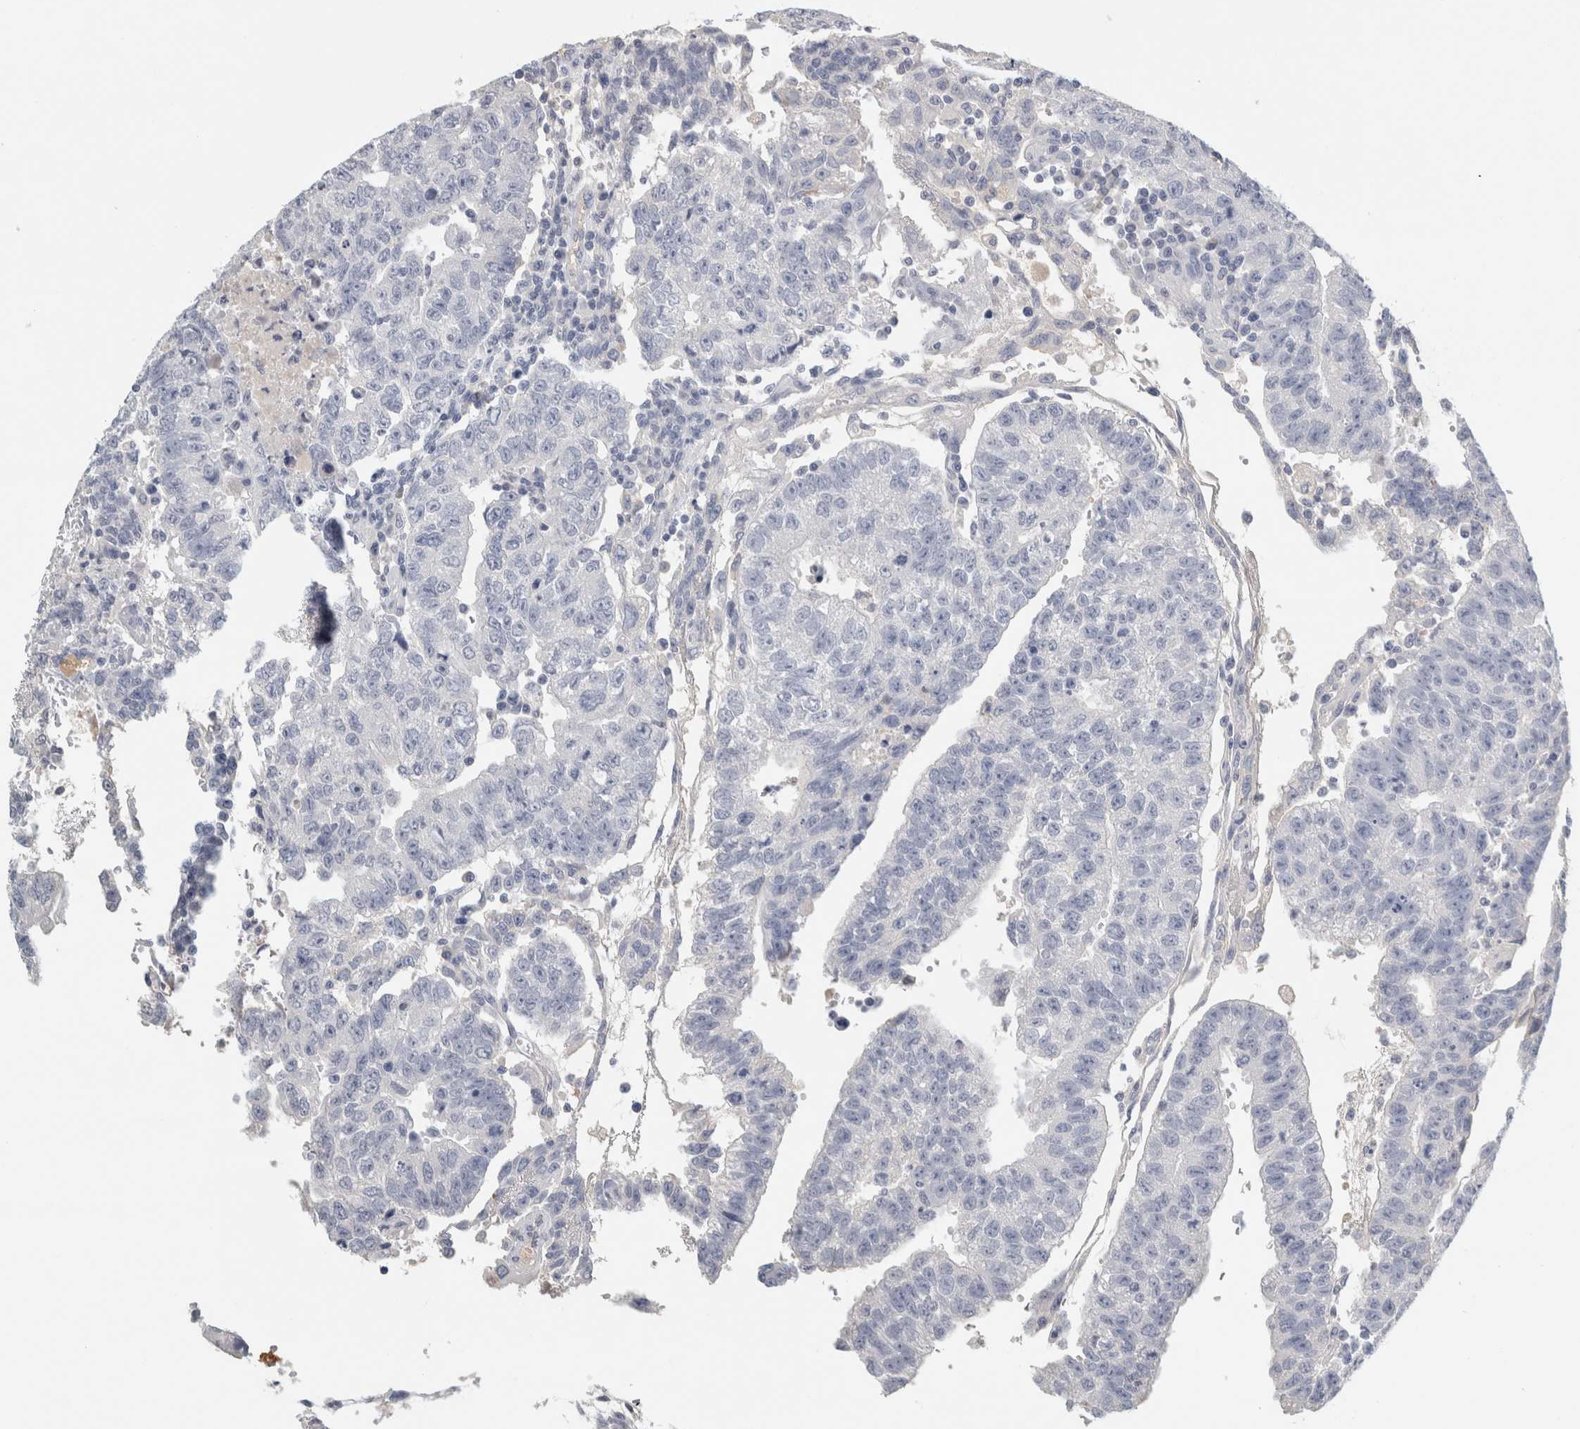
{"staining": {"intensity": "negative", "quantity": "none", "location": "none"}, "tissue": "testis cancer", "cell_type": "Tumor cells", "image_type": "cancer", "snomed": [{"axis": "morphology", "description": "Seminoma, NOS"}, {"axis": "morphology", "description": "Carcinoma, Embryonal, NOS"}, {"axis": "topography", "description": "Testis"}], "caption": "Immunohistochemistry image of neoplastic tissue: embryonal carcinoma (testis) stained with DAB displays no significant protein staining in tumor cells. (DAB IHC with hematoxylin counter stain).", "gene": "TSPAN8", "patient": {"sex": "male", "age": 52}}